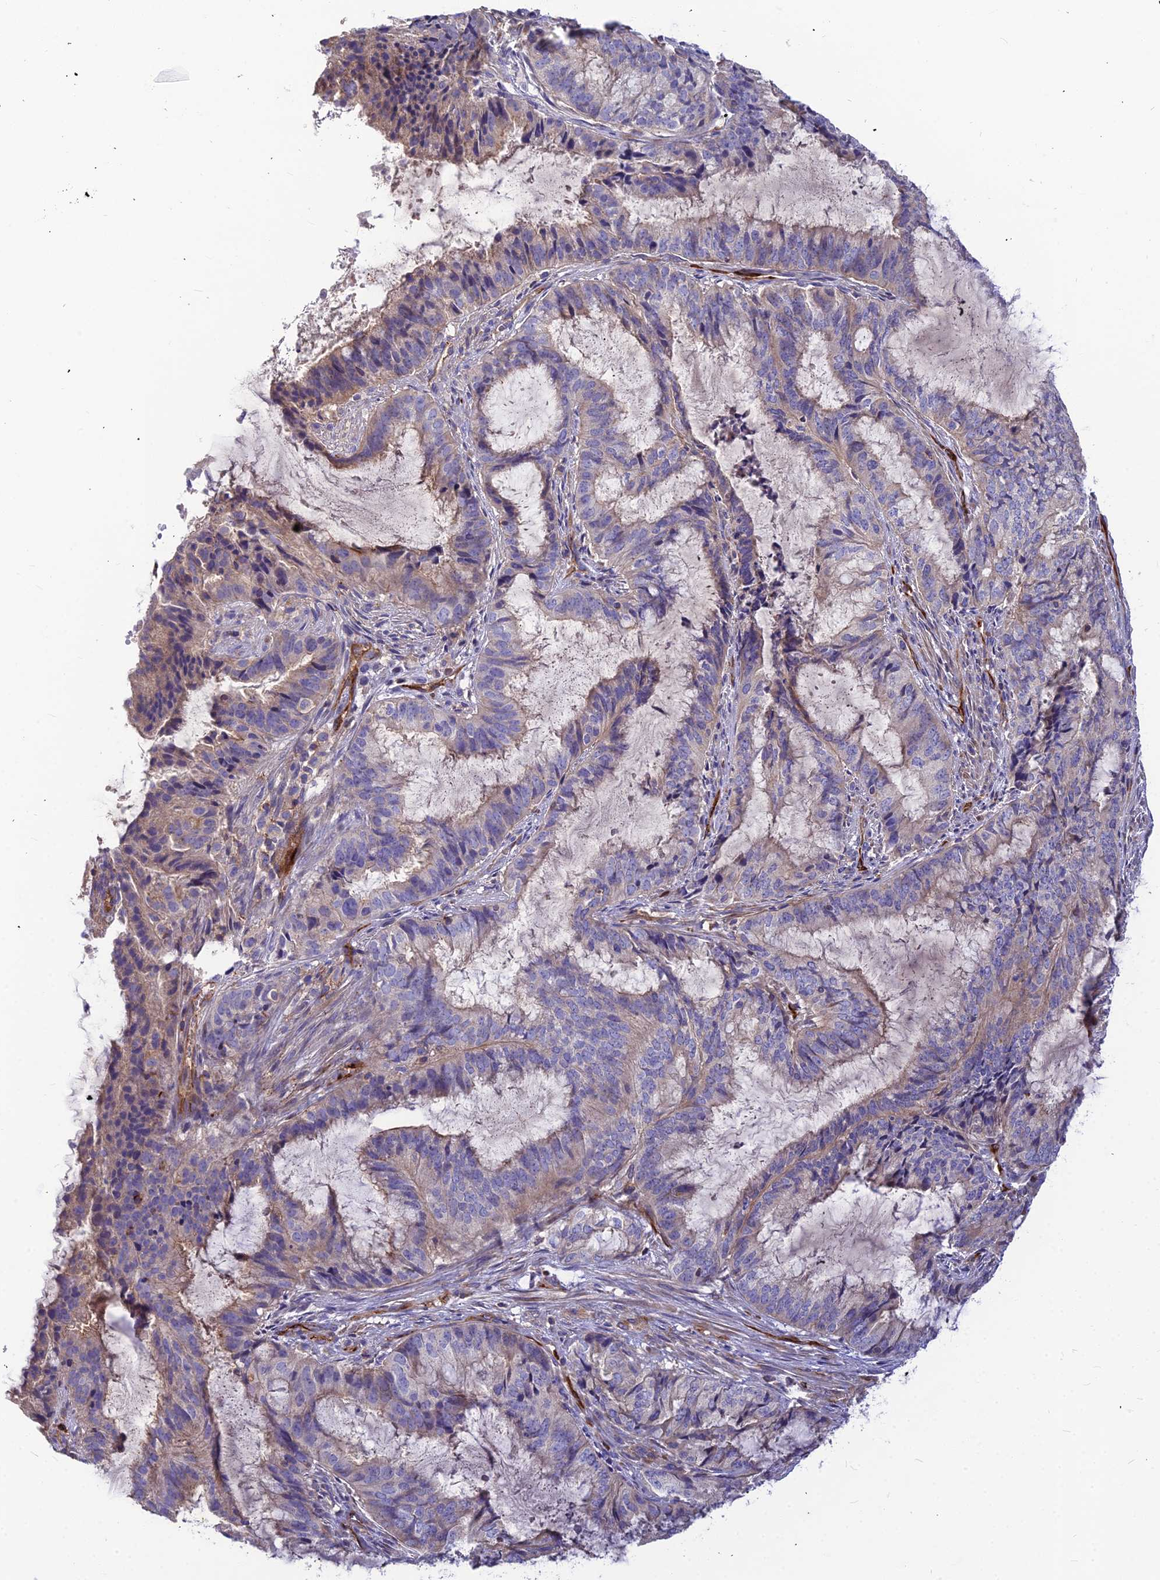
{"staining": {"intensity": "weak", "quantity": "<25%", "location": "cytoplasmic/membranous"}, "tissue": "endometrial cancer", "cell_type": "Tumor cells", "image_type": "cancer", "snomed": [{"axis": "morphology", "description": "Adenocarcinoma, NOS"}, {"axis": "topography", "description": "Endometrium"}], "caption": "DAB (3,3'-diaminobenzidine) immunohistochemical staining of endometrial adenocarcinoma displays no significant staining in tumor cells.", "gene": "ASPHD1", "patient": {"sex": "female", "age": 51}}